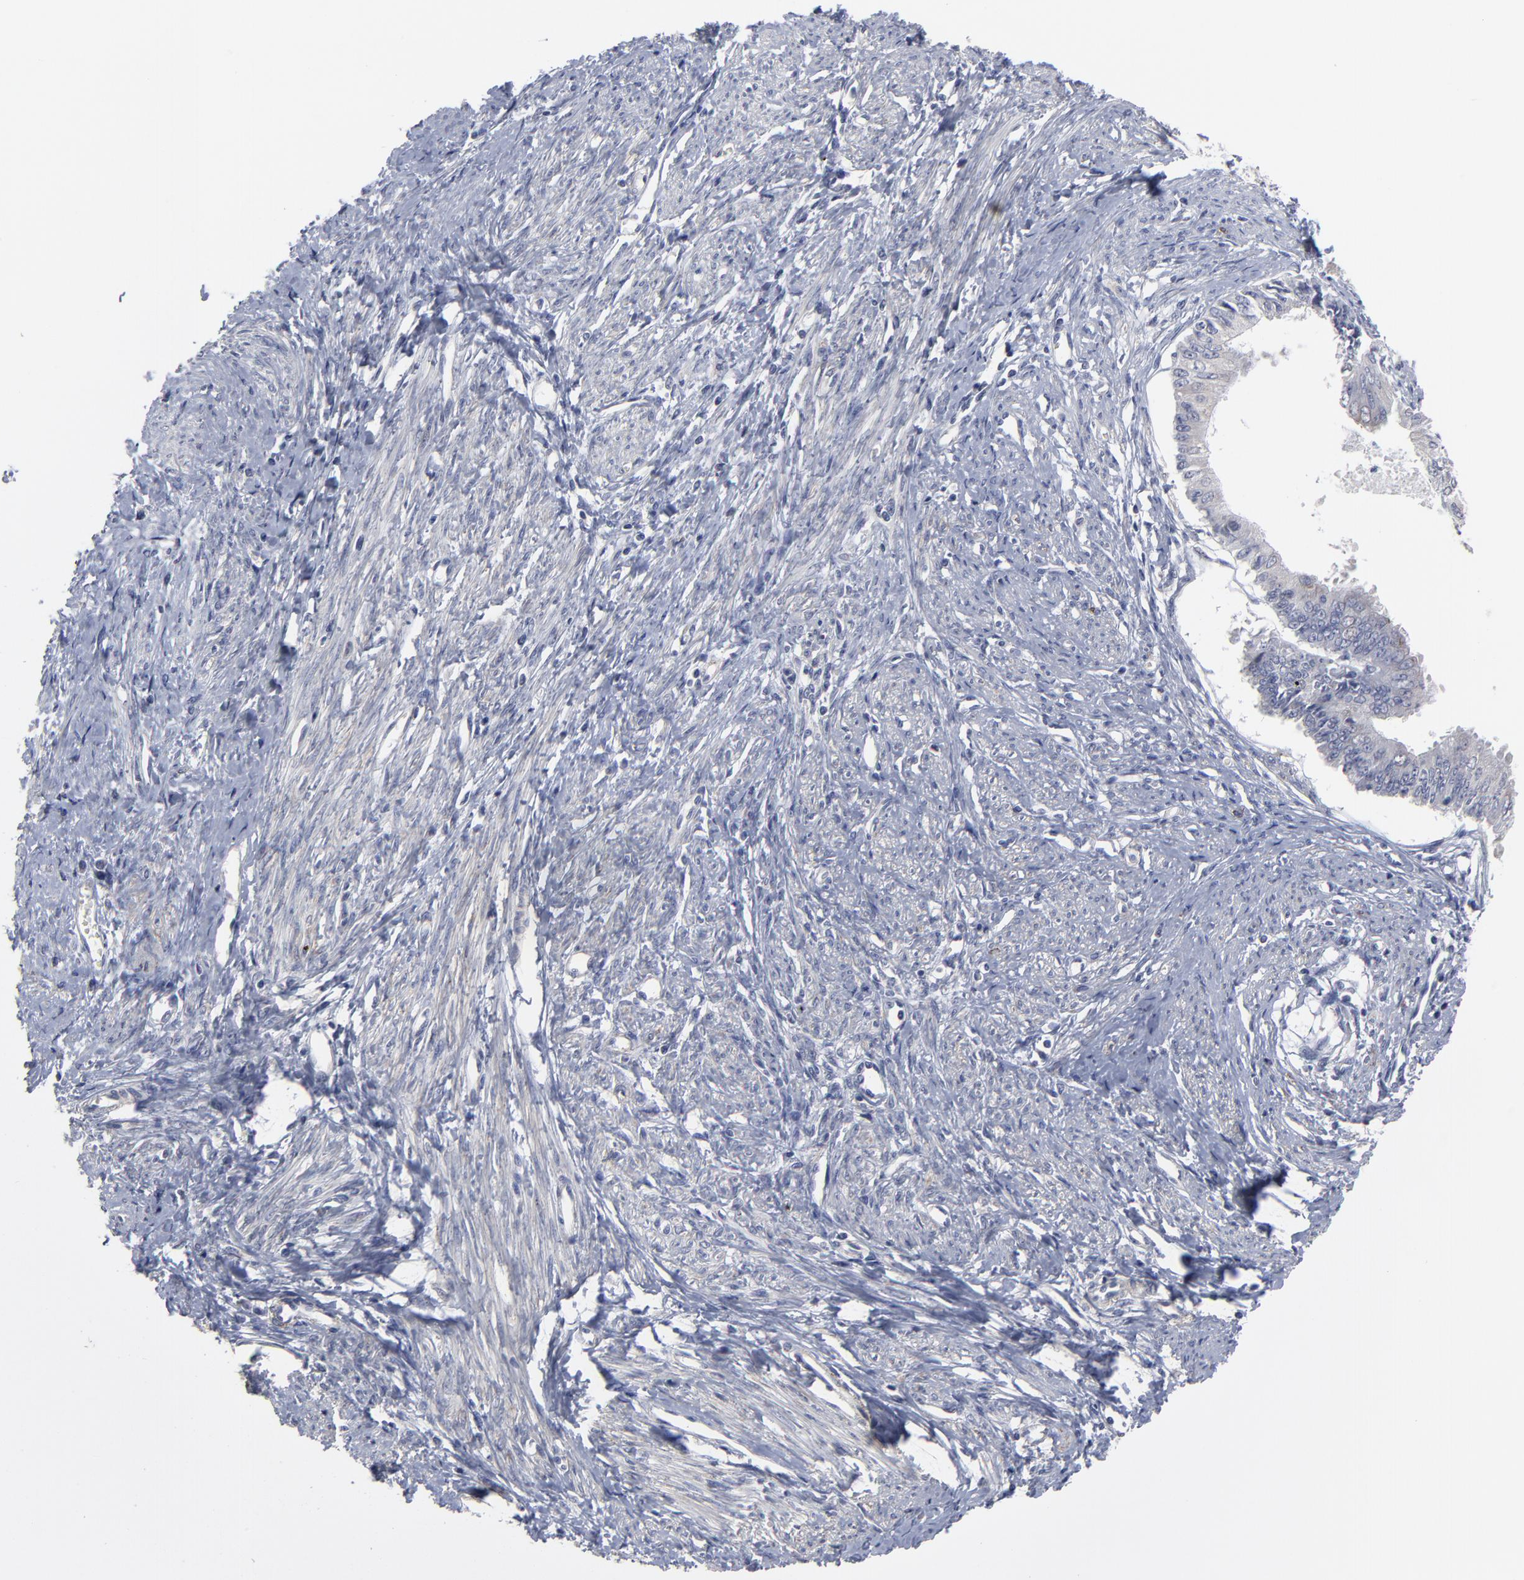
{"staining": {"intensity": "weak", "quantity": "<25%", "location": "cytoplasmic/membranous"}, "tissue": "endometrial cancer", "cell_type": "Tumor cells", "image_type": "cancer", "snomed": [{"axis": "morphology", "description": "Adenocarcinoma, NOS"}, {"axis": "topography", "description": "Endometrium"}], "caption": "Immunohistochemistry image of neoplastic tissue: endometrial adenocarcinoma stained with DAB (3,3'-diaminobenzidine) displays no significant protein staining in tumor cells.", "gene": "MAGEA10", "patient": {"sex": "female", "age": 76}}